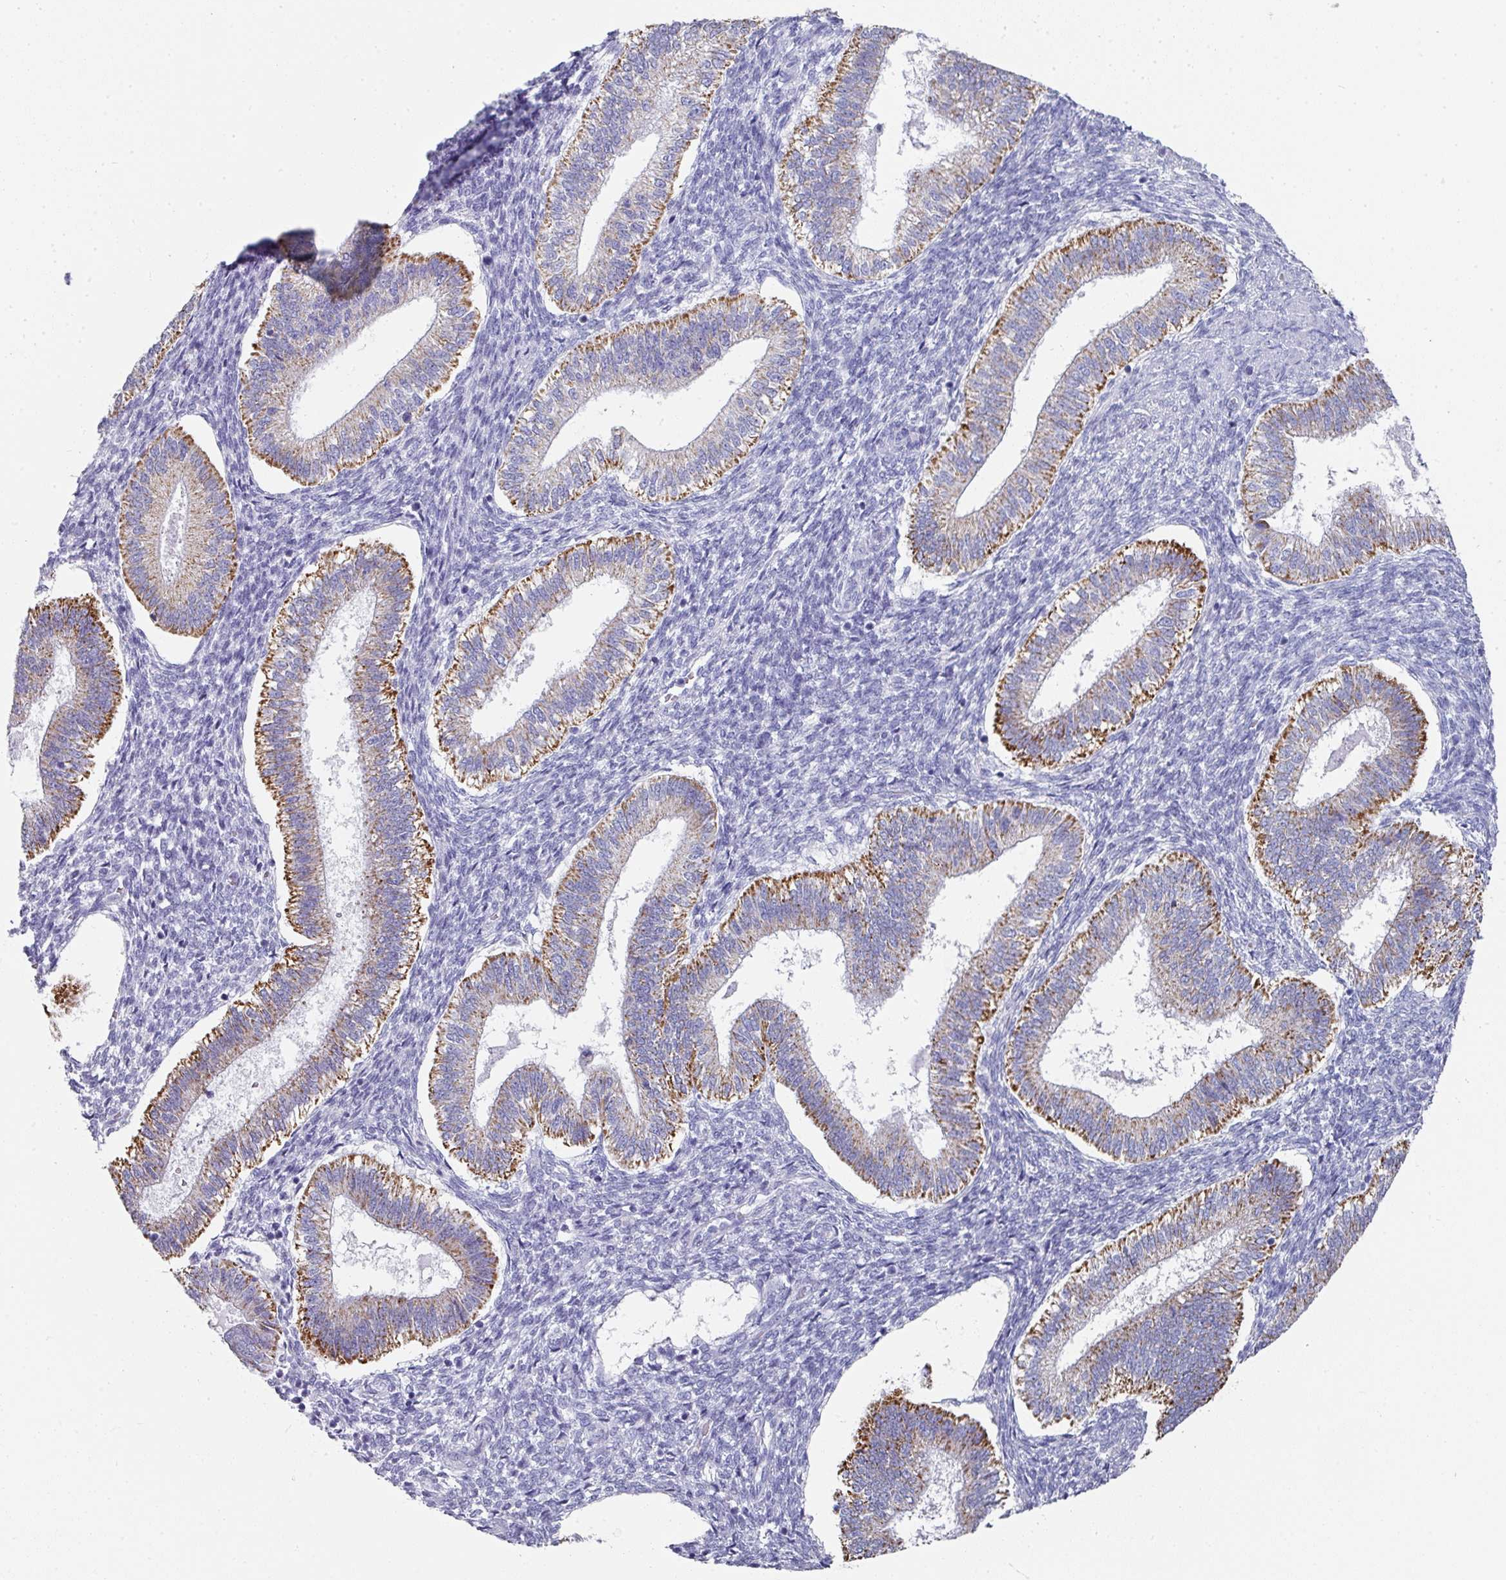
{"staining": {"intensity": "negative", "quantity": "none", "location": "none"}, "tissue": "endometrium", "cell_type": "Cells in endometrial stroma", "image_type": "normal", "snomed": [{"axis": "morphology", "description": "Normal tissue, NOS"}, {"axis": "topography", "description": "Endometrium"}], "caption": "High power microscopy photomicrograph of an immunohistochemistry (IHC) image of unremarkable endometrium, revealing no significant positivity in cells in endometrial stroma. (DAB (3,3'-diaminobenzidine) immunohistochemistry (IHC), high magnification).", "gene": "SETBP1", "patient": {"sex": "female", "age": 25}}